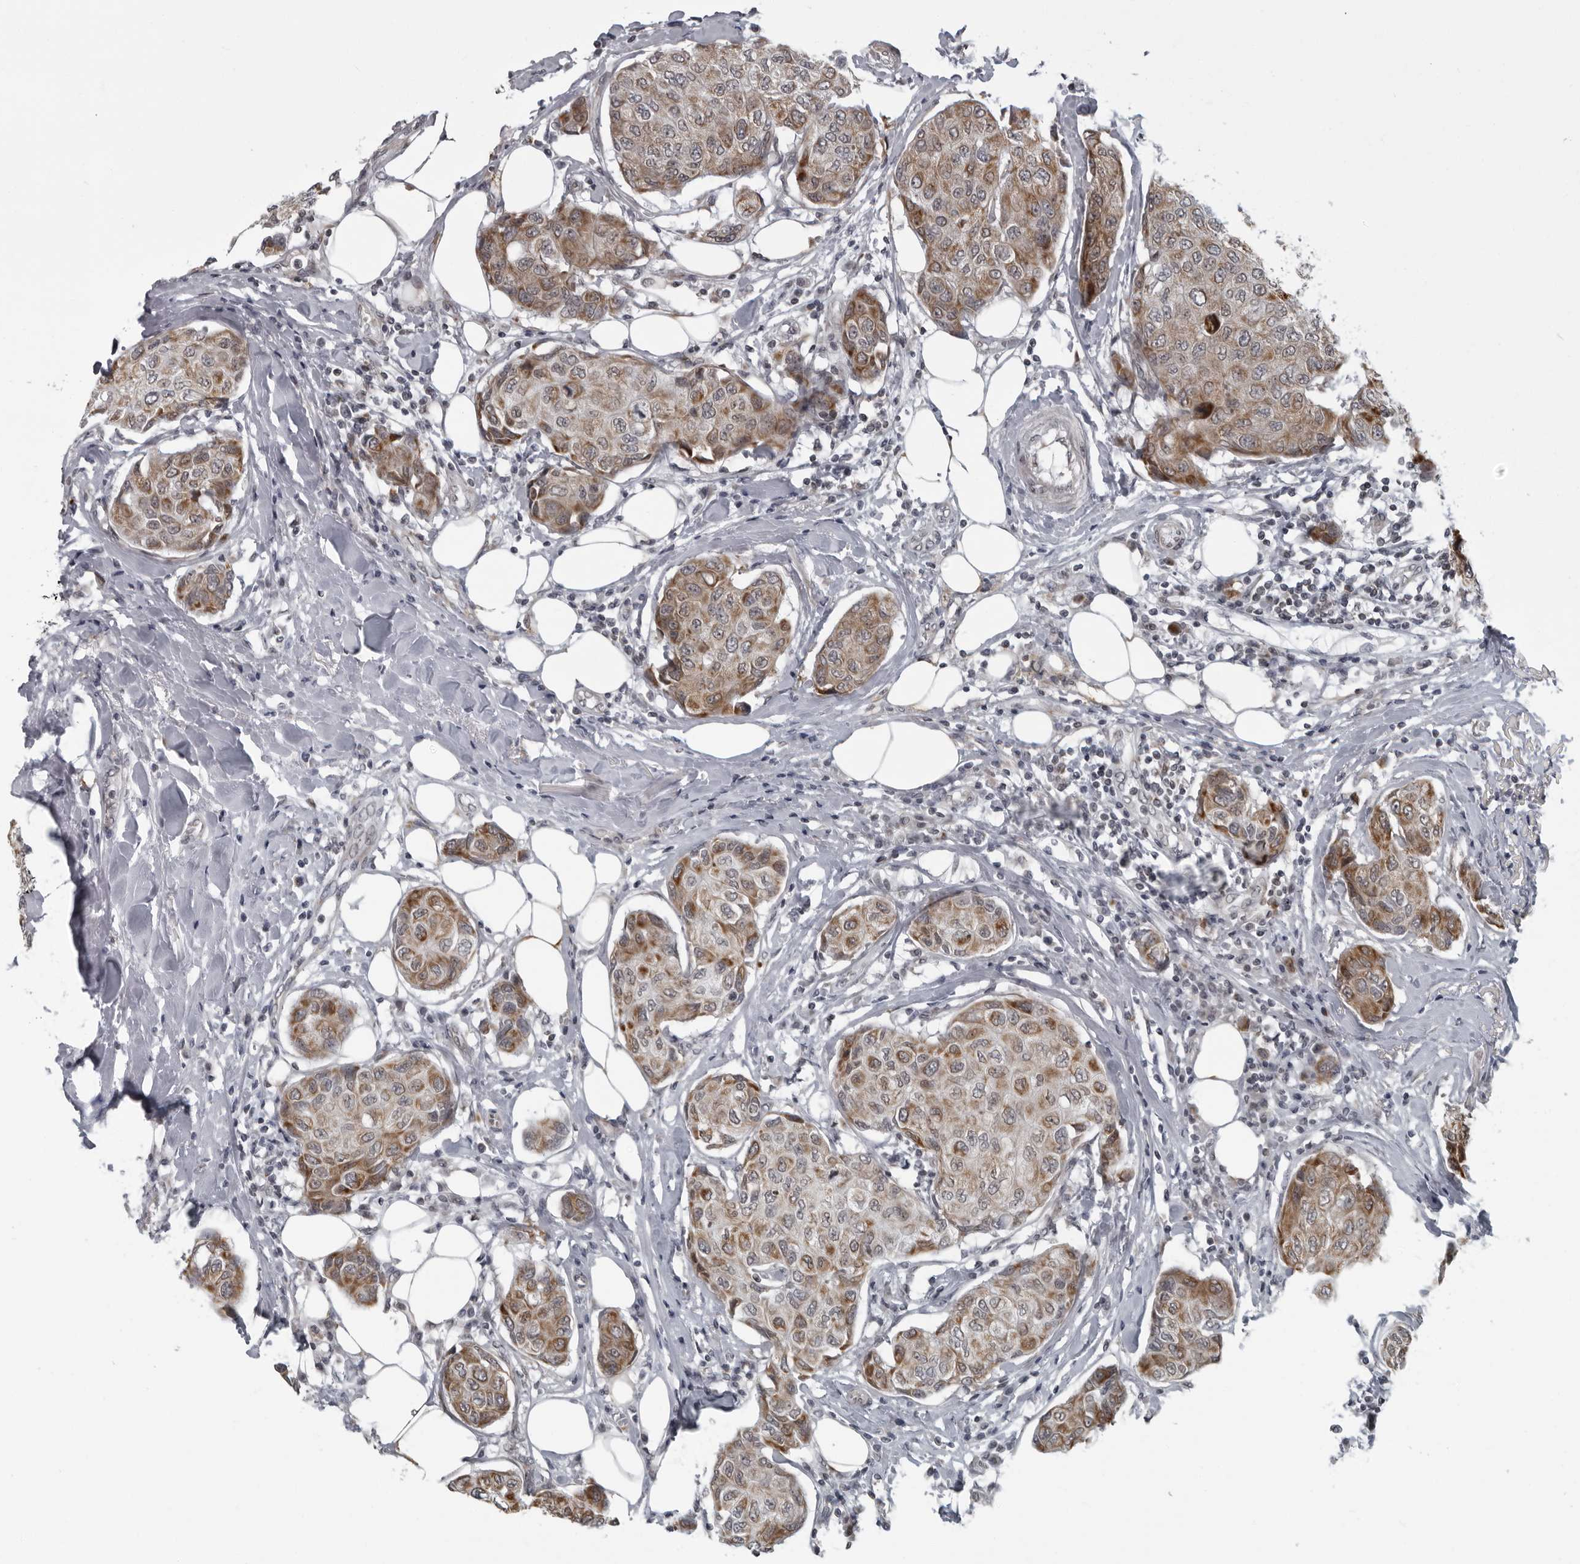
{"staining": {"intensity": "moderate", "quantity": ">75%", "location": "cytoplasmic/membranous"}, "tissue": "breast cancer", "cell_type": "Tumor cells", "image_type": "cancer", "snomed": [{"axis": "morphology", "description": "Duct carcinoma"}, {"axis": "topography", "description": "Breast"}], "caption": "Immunohistochemical staining of breast infiltrating ductal carcinoma demonstrates medium levels of moderate cytoplasmic/membranous staining in approximately >75% of tumor cells.", "gene": "RTCA", "patient": {"sex": "female", "age": 80}}